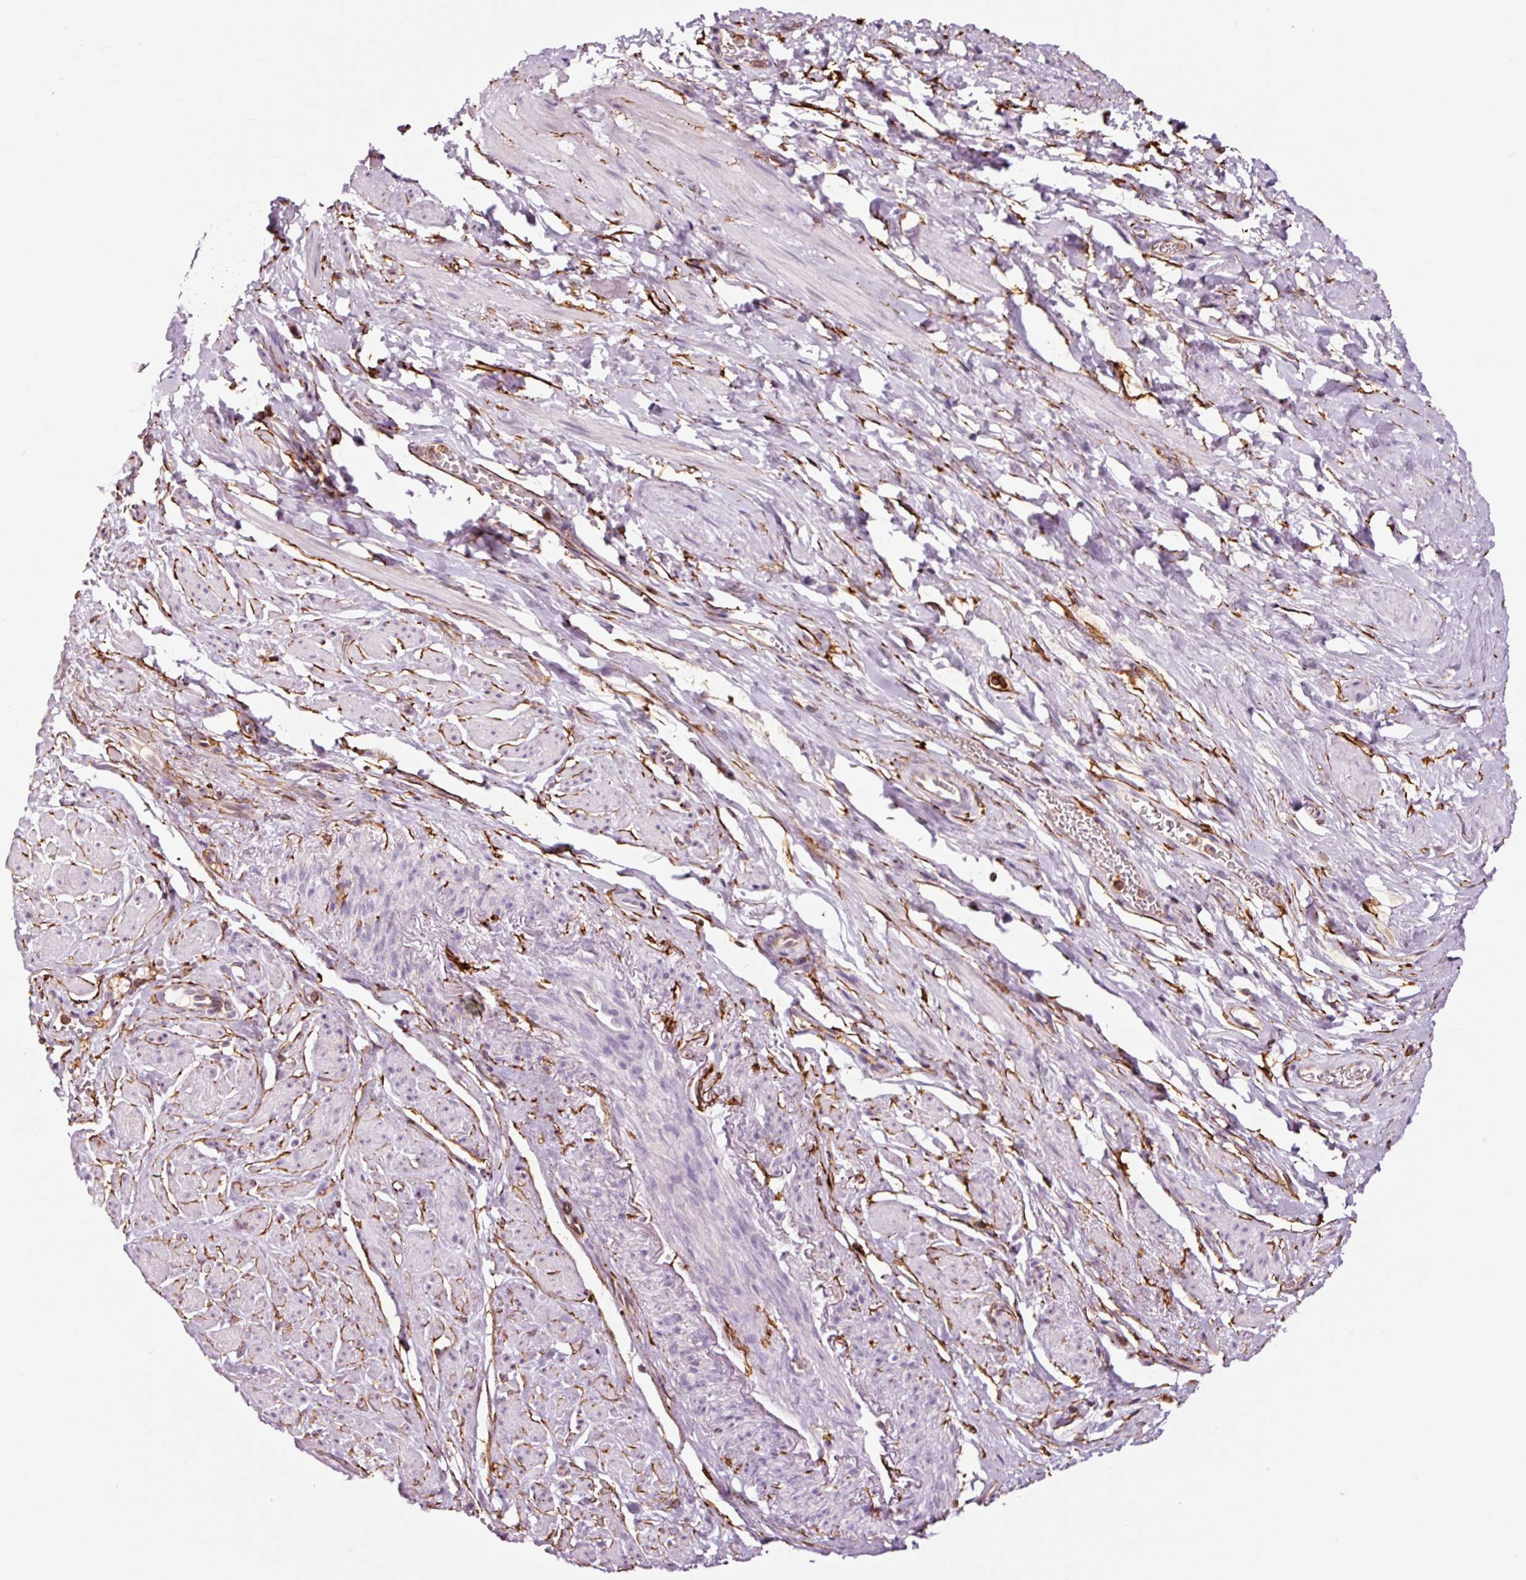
{"staining": {"intensity": "negative", "quantity": "none", "location": "none"}, "tissue": "smooth muscle", "cell_type": "Smooth muscle cells", "image_type": "normal", "snomed": [{"axis": "morphology", "description": "Normal tissue, NOS"}, {"axis": "topography", "description": "Smooth muscle"}, {"axis": "topography", "description": "Peripheral nerve tissue"}], "caption": "IHC of unremarkable human smooth muscle shows no positivity in smooth muscle cells.", "gene": "ADD3", "patient": {"sex": "male", "age": 69}}